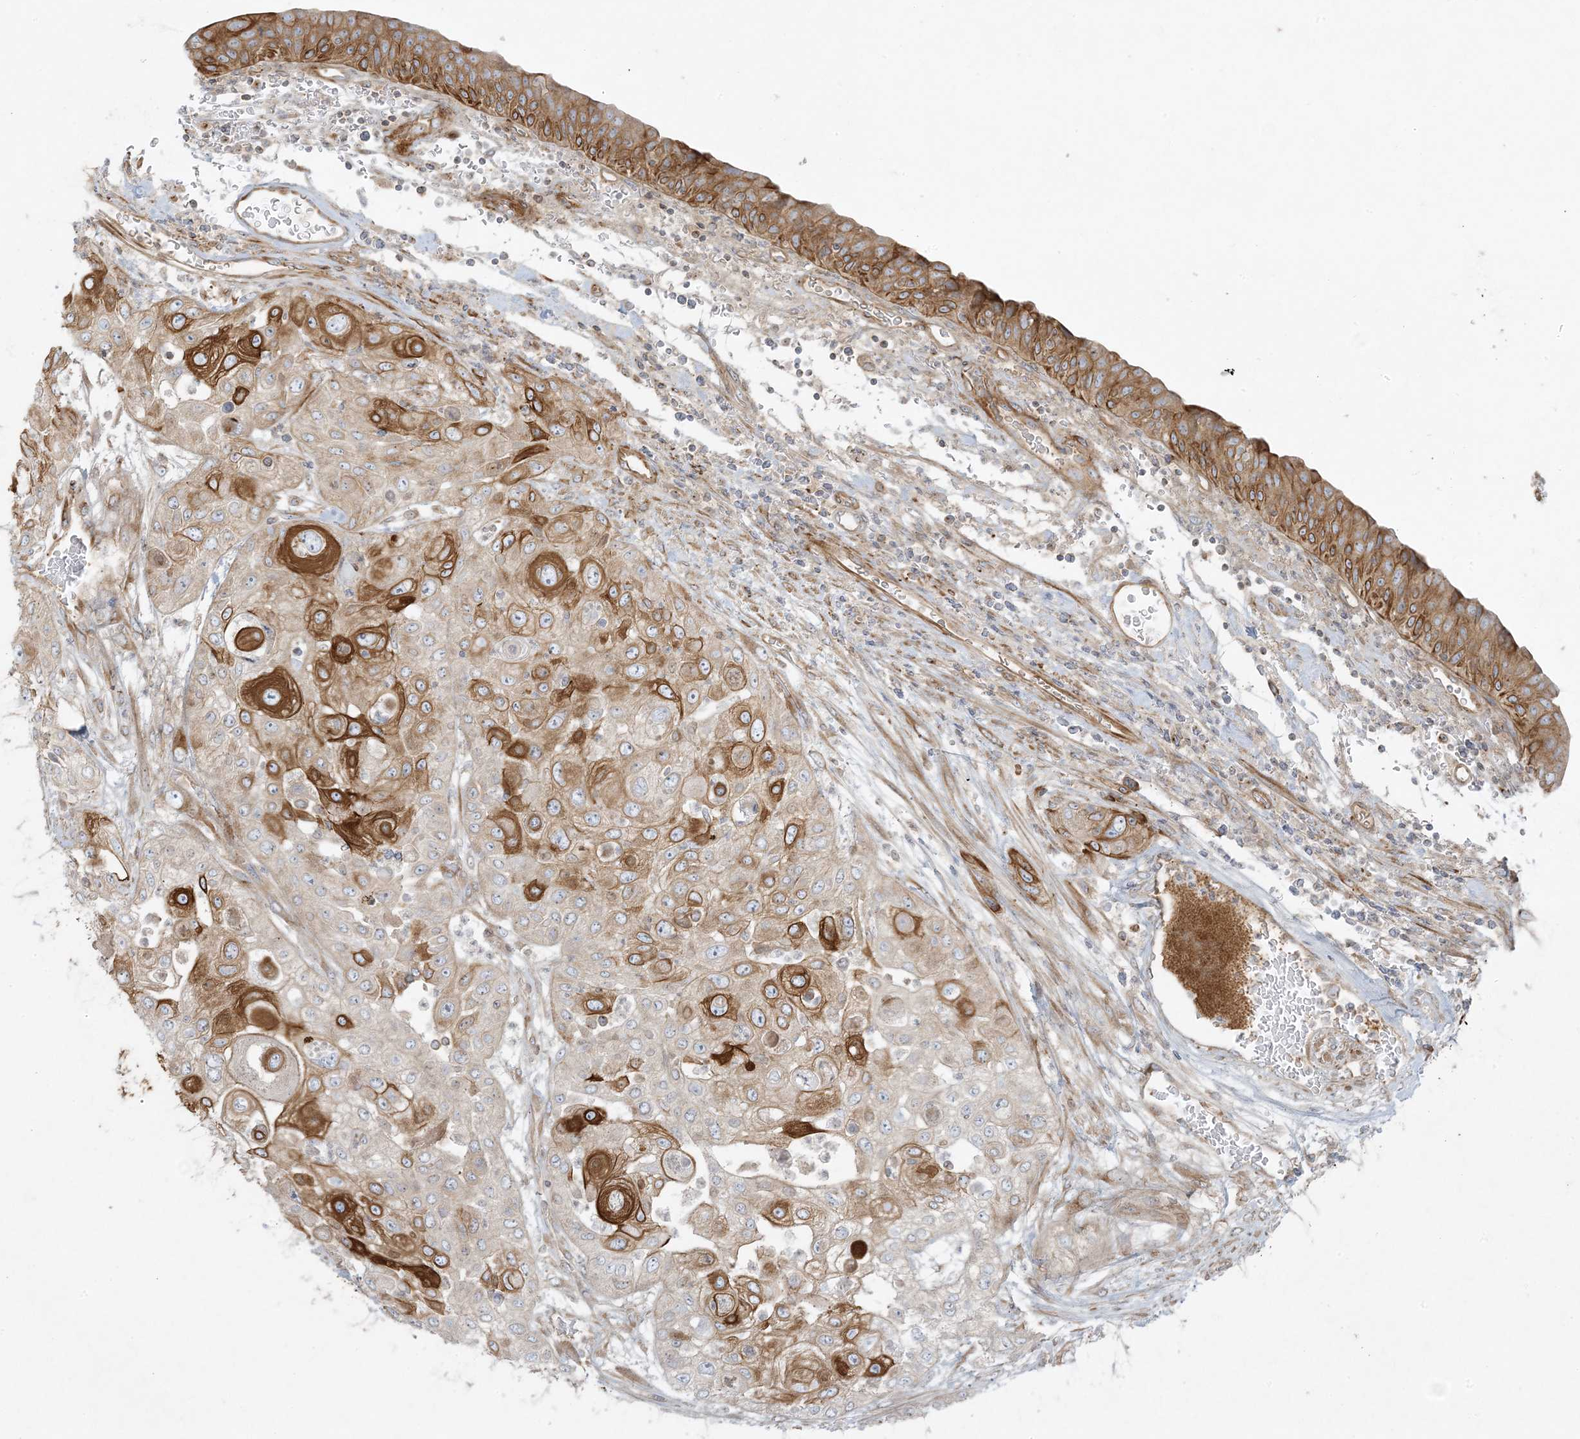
{"staining": {"intensity": "strong", "quantity": "25%-75%", "location": "cytoplasmic/membranous"}, "tissue": "urothelial cancer", "cell_type": "Tumor cells", "image_type": "cancer", "snomed": [{"axis": "morphology", "description": "Urothelial carcinoma, High grade"}, {"axis": "topography", "description": "Urinary bladder"}], "caption": "DAB immunohistochemical staining of urothelial cancer exhibits strong cytoplasmic/membranous protein positivity in approximately 25%-75% of tumor cells.", "gene": "PIK3R4", "patient": {"sex": "female", "age": 79}}